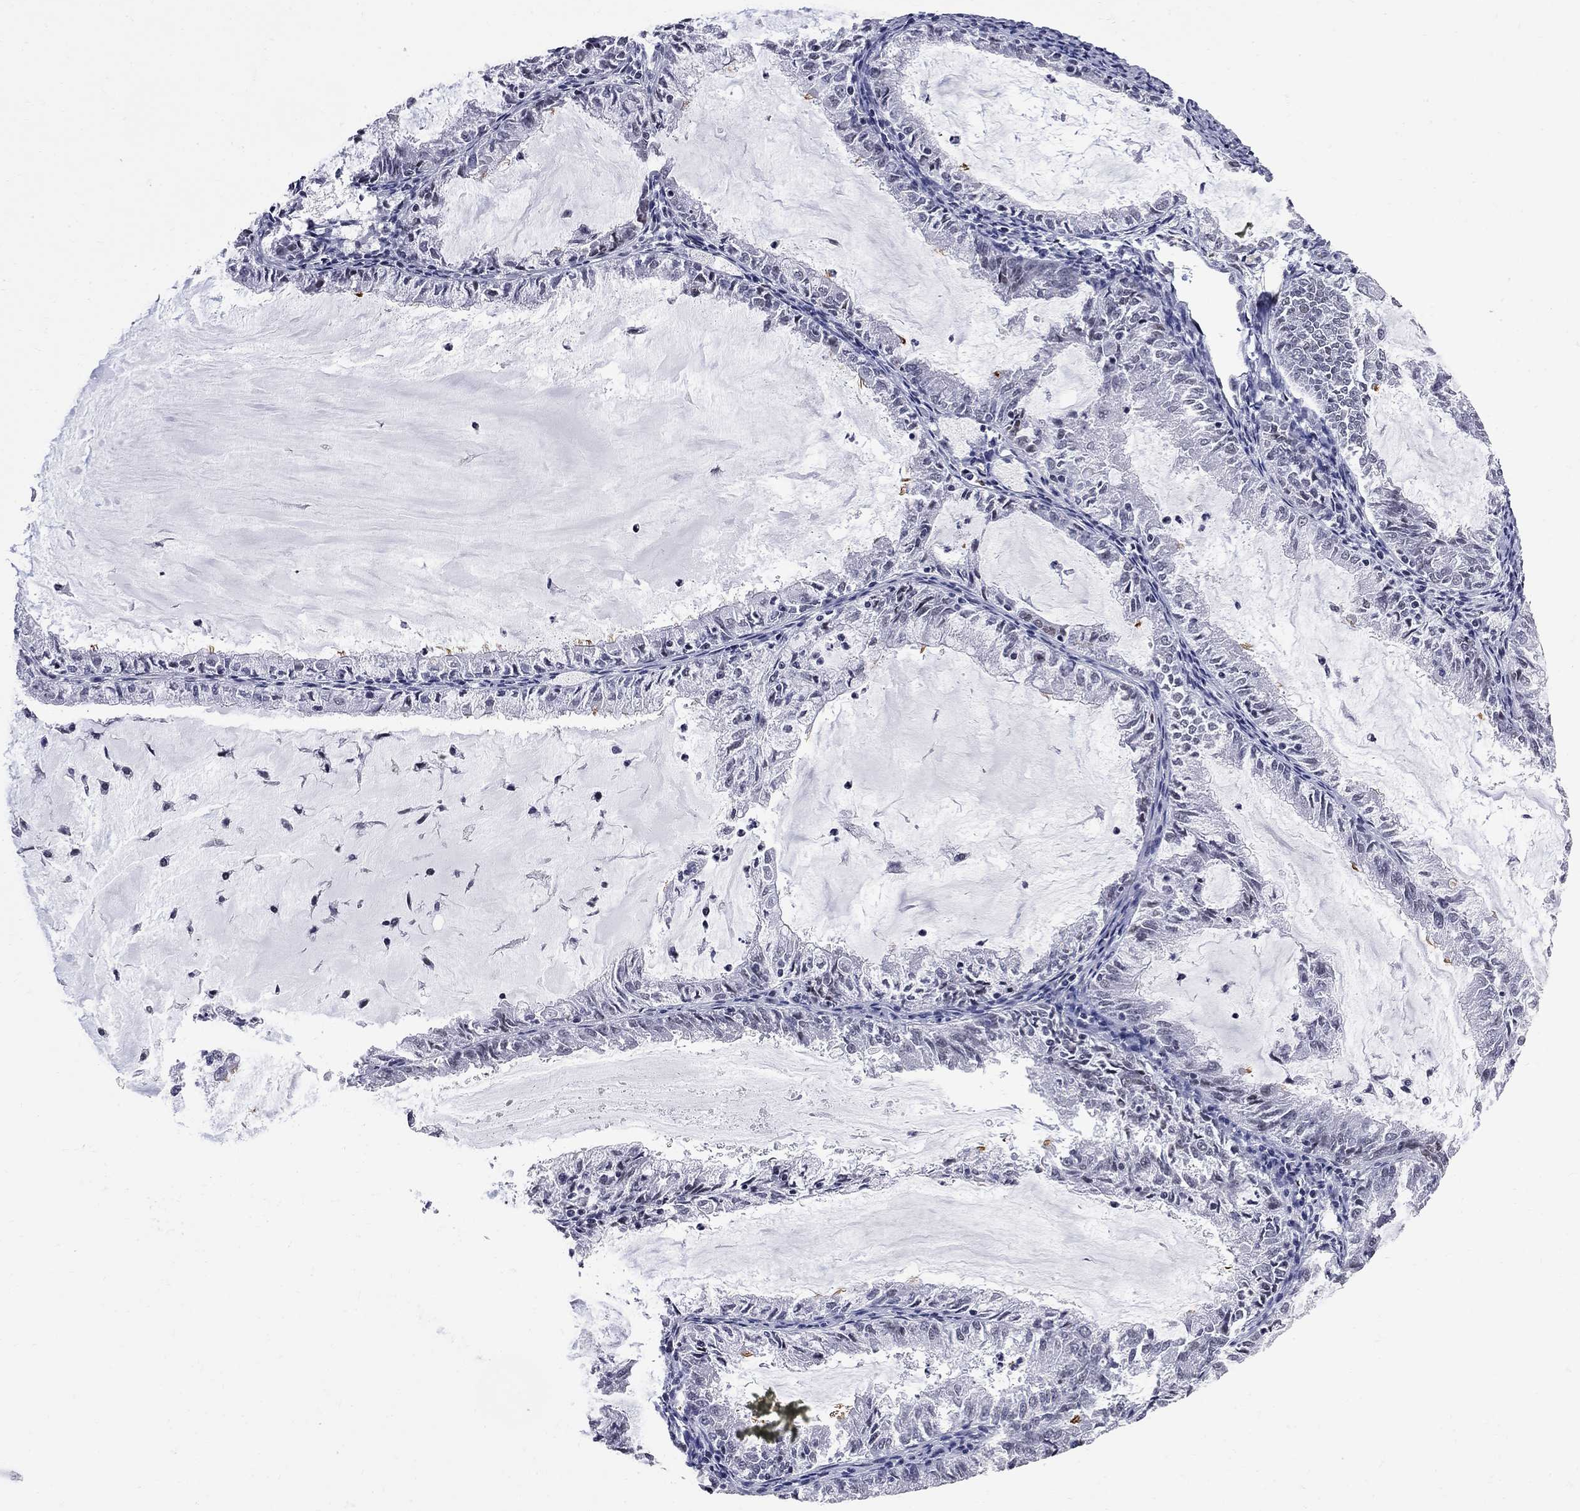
{"staining": {"intensity": "weak", "quantity": "<25%", "location": "nuclear"}, "tissue": "endometrial cancer", "cell_type": "Tumor cells", "image_type": "cancer", "snomed": [{"axis": "morphology", "description": "Adenocarcinoma, NOS"}, {"axis": "topography", "description": "Endometrium"}], "caption": "There is no significant expression in tumor cells of endometrial cancer (adenocarcinoma).", "gene": "ZBTB47", "patient": {"sex": "female", "age": 57}}